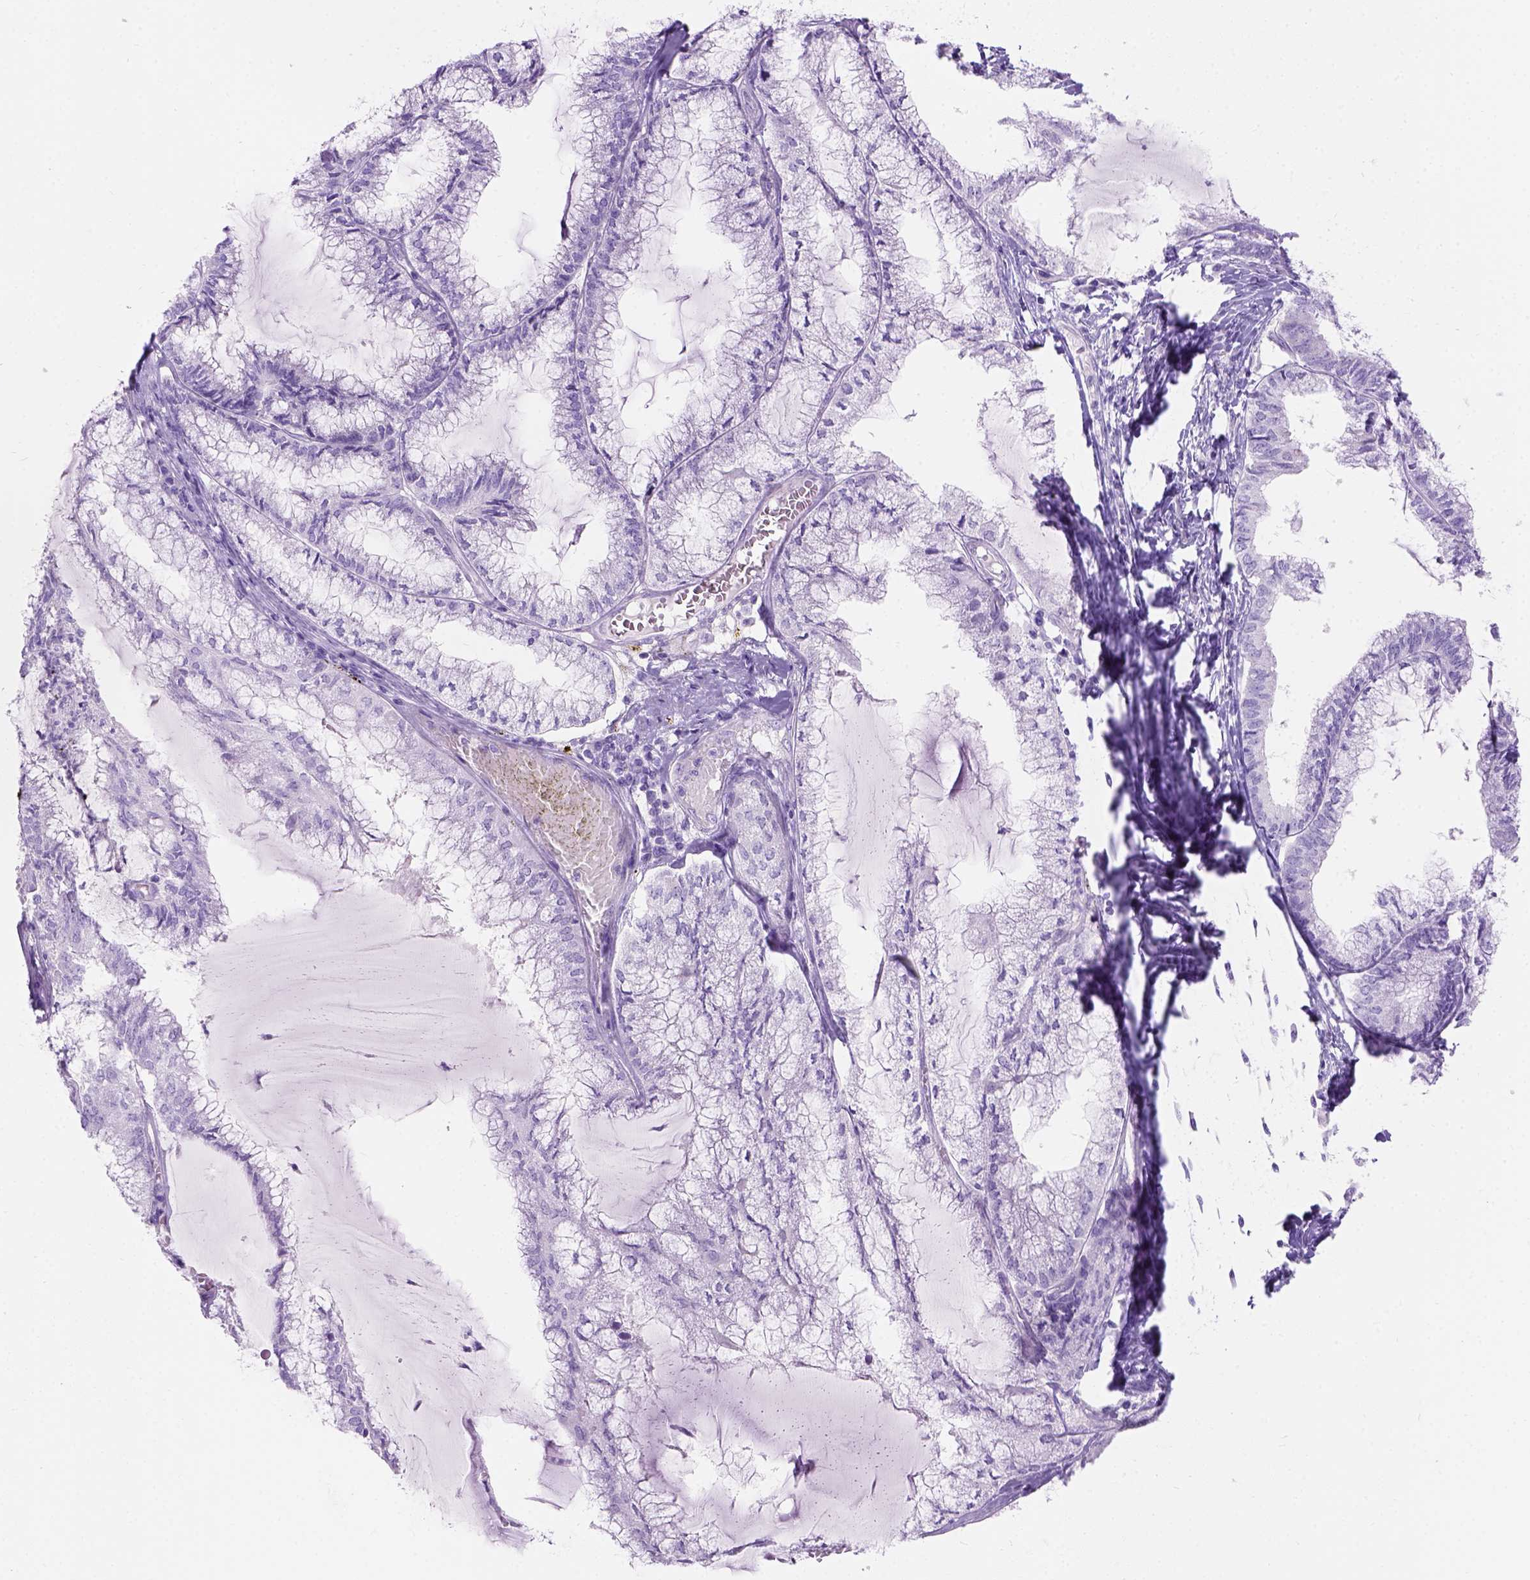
{"staining": {"intensity": "negative", "quantity": "none", "location": "none"}, "tissue": "endometrial cancer", "cell_type": "Tumor cells", "image_type": "cancer", "snomed": [{"axis": "morphology", "description": "Carcinoma, NOS"}, {"axis": "topography", "description": "Endometrium"}], "caption": "This is an immunohistochemistry image of carcinoma (endometrial). There is no staining in tumor cells.", "gene": "C7orf57", "patient": {"sex": "female", "age": 62}}